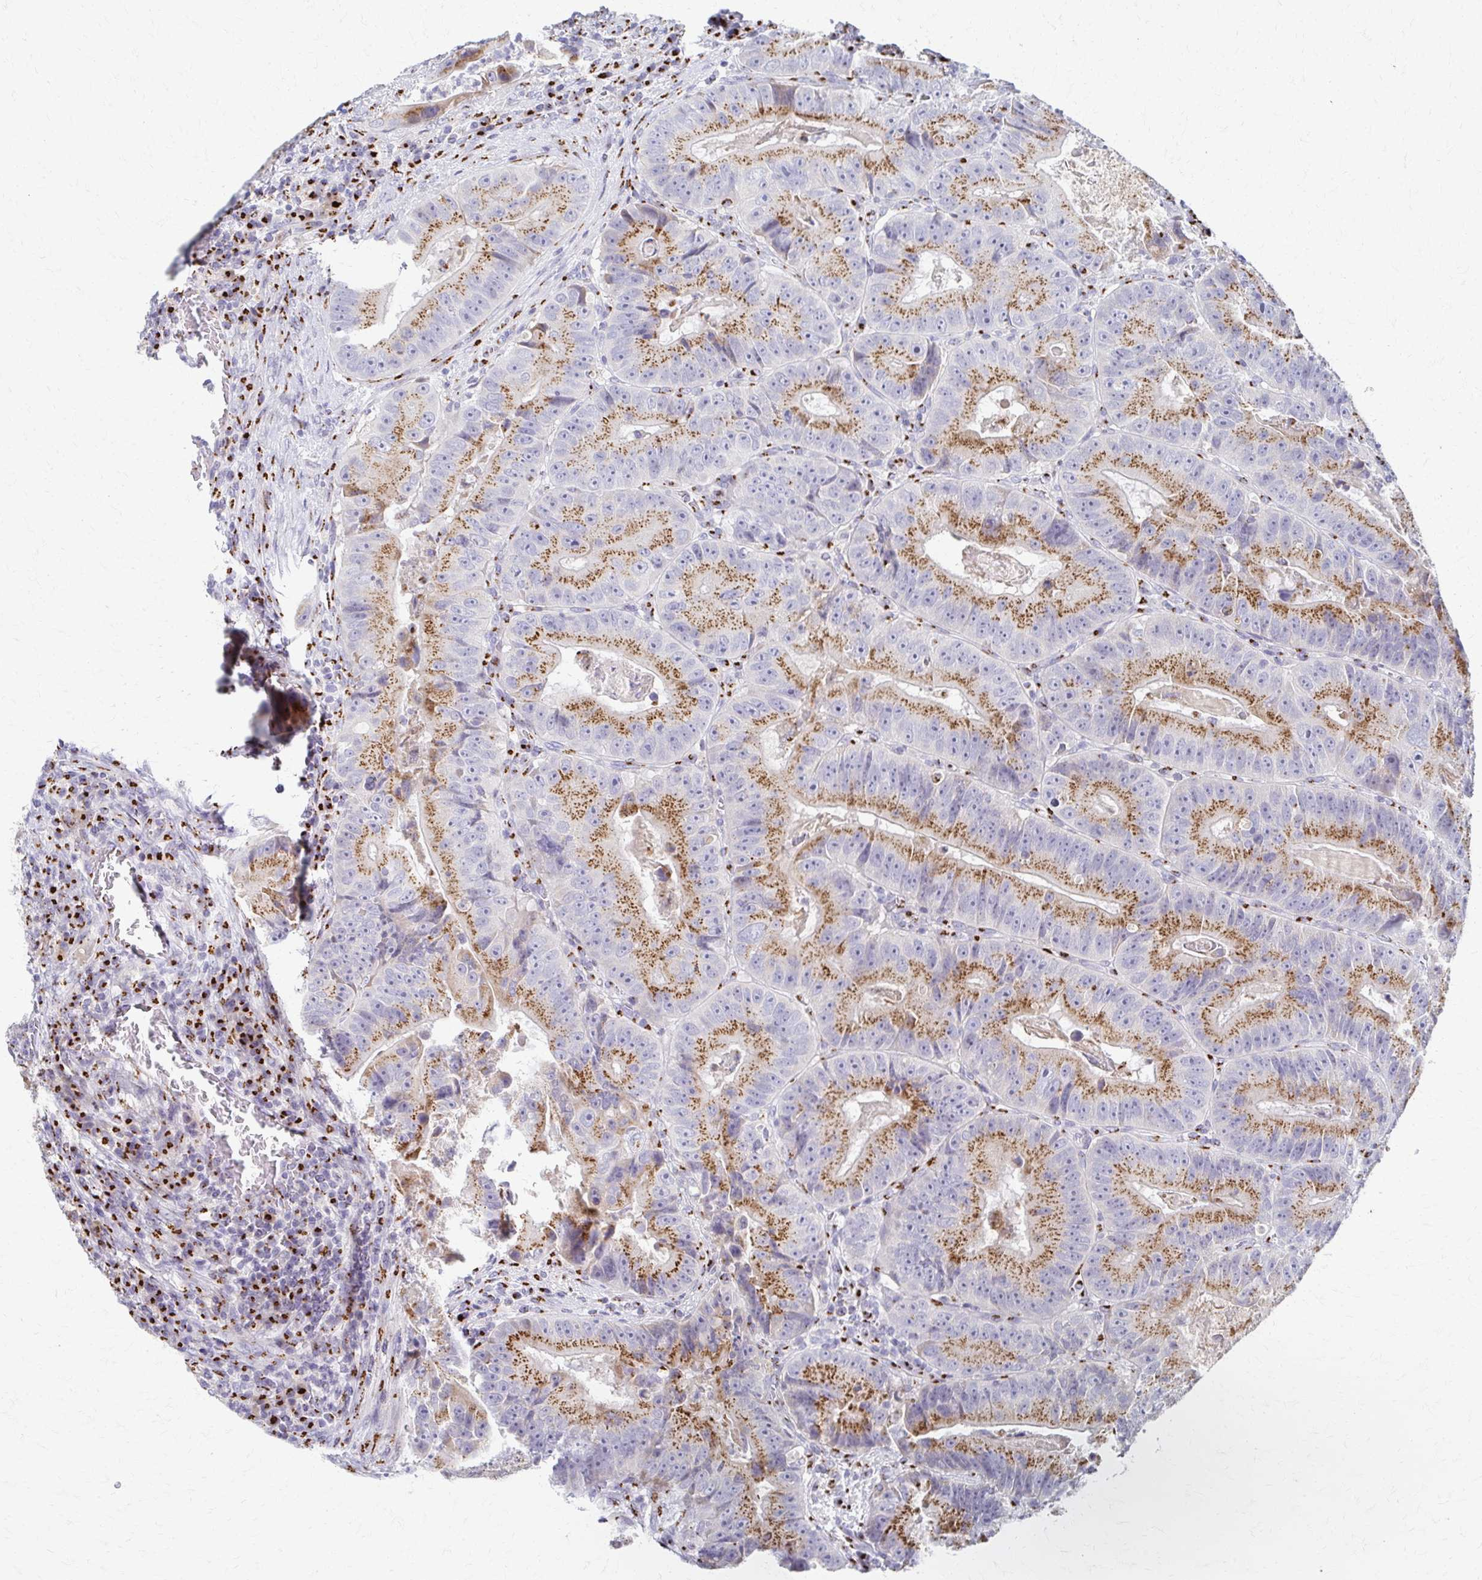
{"staining": {"intensity": "moderate", "quantity": ">75%", "location": "cytoplasmic/membranous"}, "tissue": "colorectal cancer", "cell_type": "Tumor cells", "image_type": "cancer", "snomed": [{"axis": "morphology", "description": "Adenocarcinoma, NOS"}, {"axis": "topography", "description": "Colon"}], "caption": "About >75% of tumor cells in colorectal cancer (adenocarcinoma) show moderate cytoplasmic/membranous protein positivity as visualized by brown immunohistochemical staining.", "gene": "TM9SF1", "patient": {"sex": "female", "age": 86}}